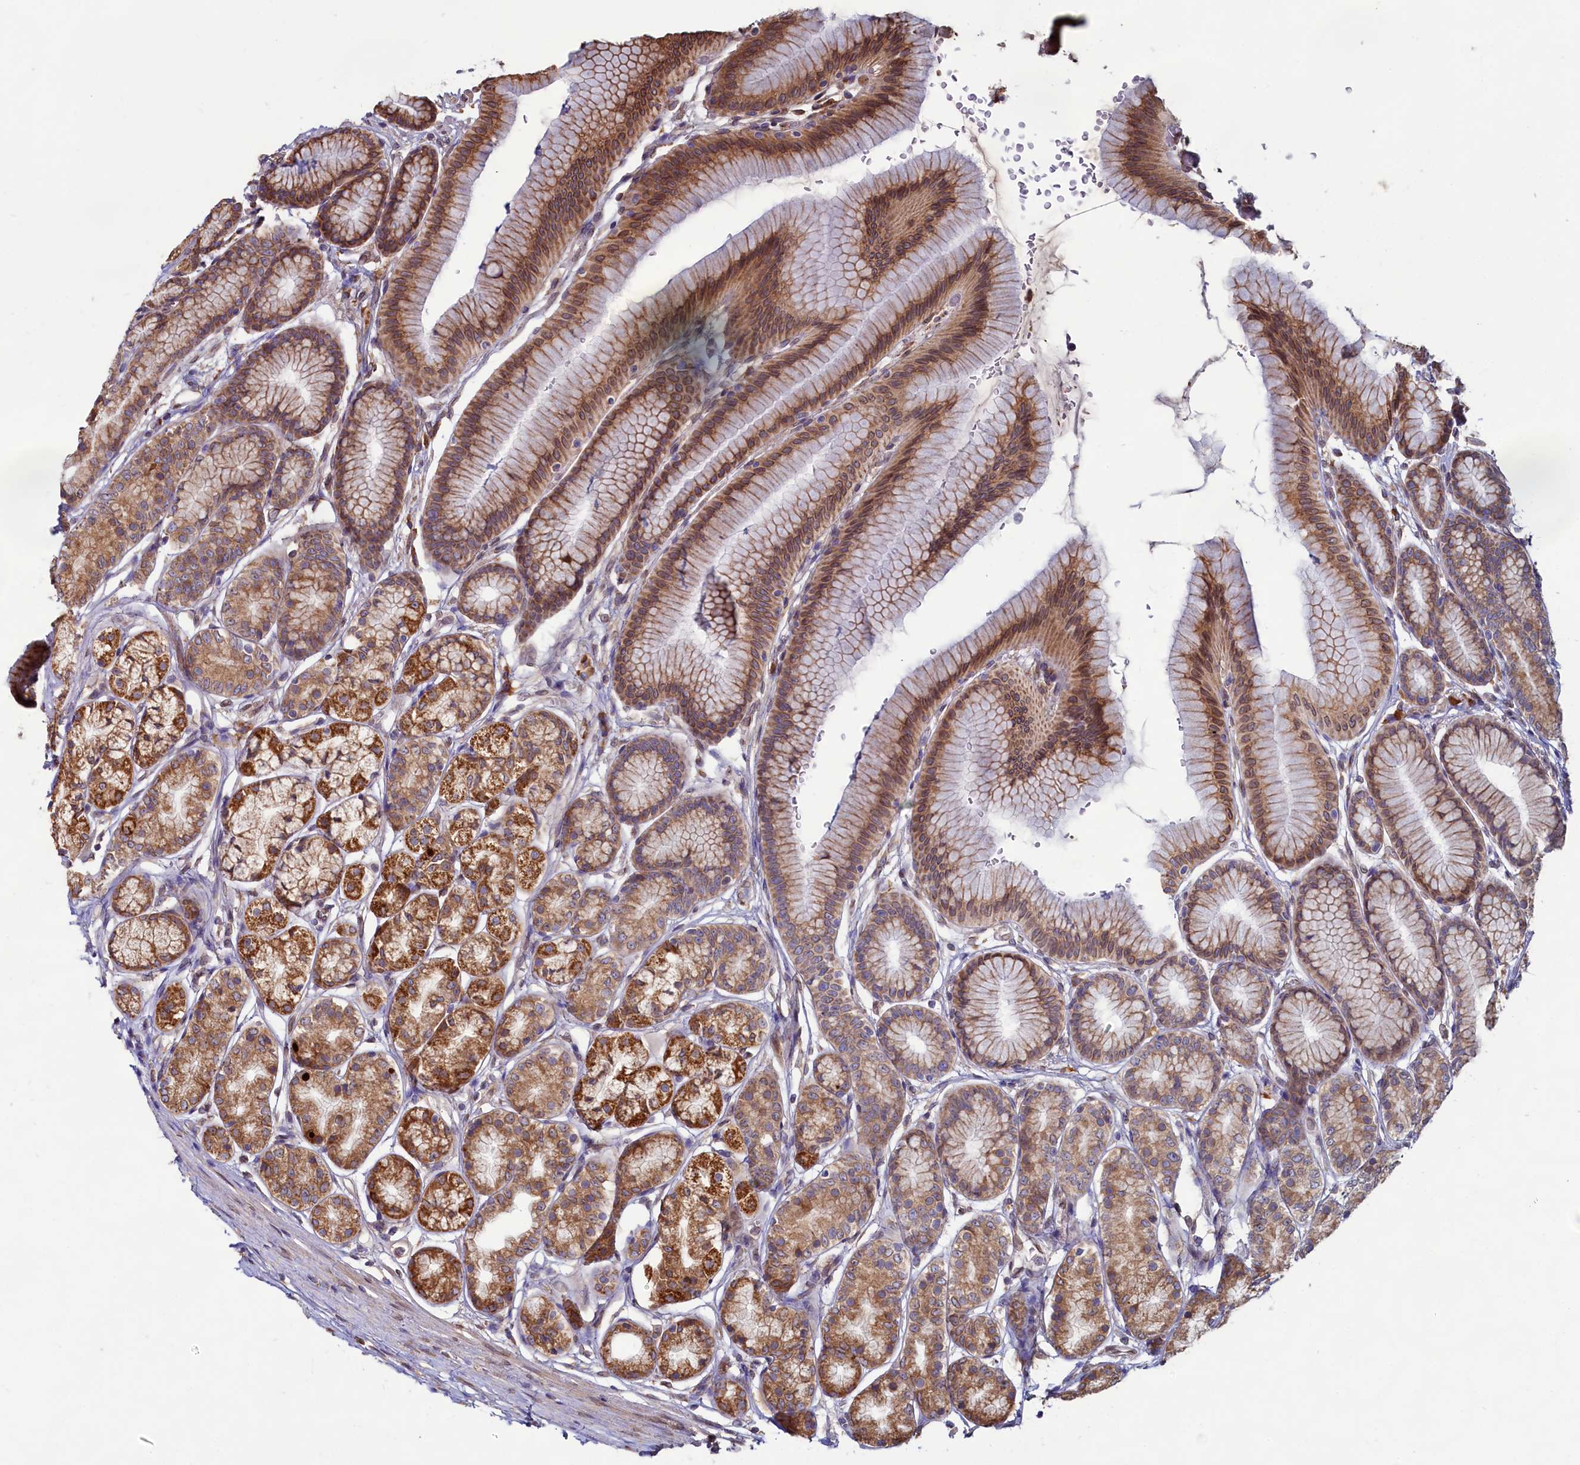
{"staining": {"intensity": "strong", "quantity": ">75%", "location": "cytoplasmic/membranous"}, "tissue": "stomach", "cell_type": "Glandular cells", "image_type": "normal", "snomed": [{"axis": "morphology", "description": "Normal tissue, NOS"}, {"axis": "morphology", "description": "Adenocarcinoma, NOS"}, {"axis": "morphology", "description": "Adenocarcinoma, High grade"}, {"axis": "topography", "description": "Stomach, upper"}, {"axis": "topography", "description": "Stomach"}], "caption": "Immunohistochemical staining of normal human stomach reveals high levels of strong cytoplasmic/membranous expression in about >75% of glandular cells.", "gene": "TBC1D19", "patient": {"sex": "female", "age": 65}}